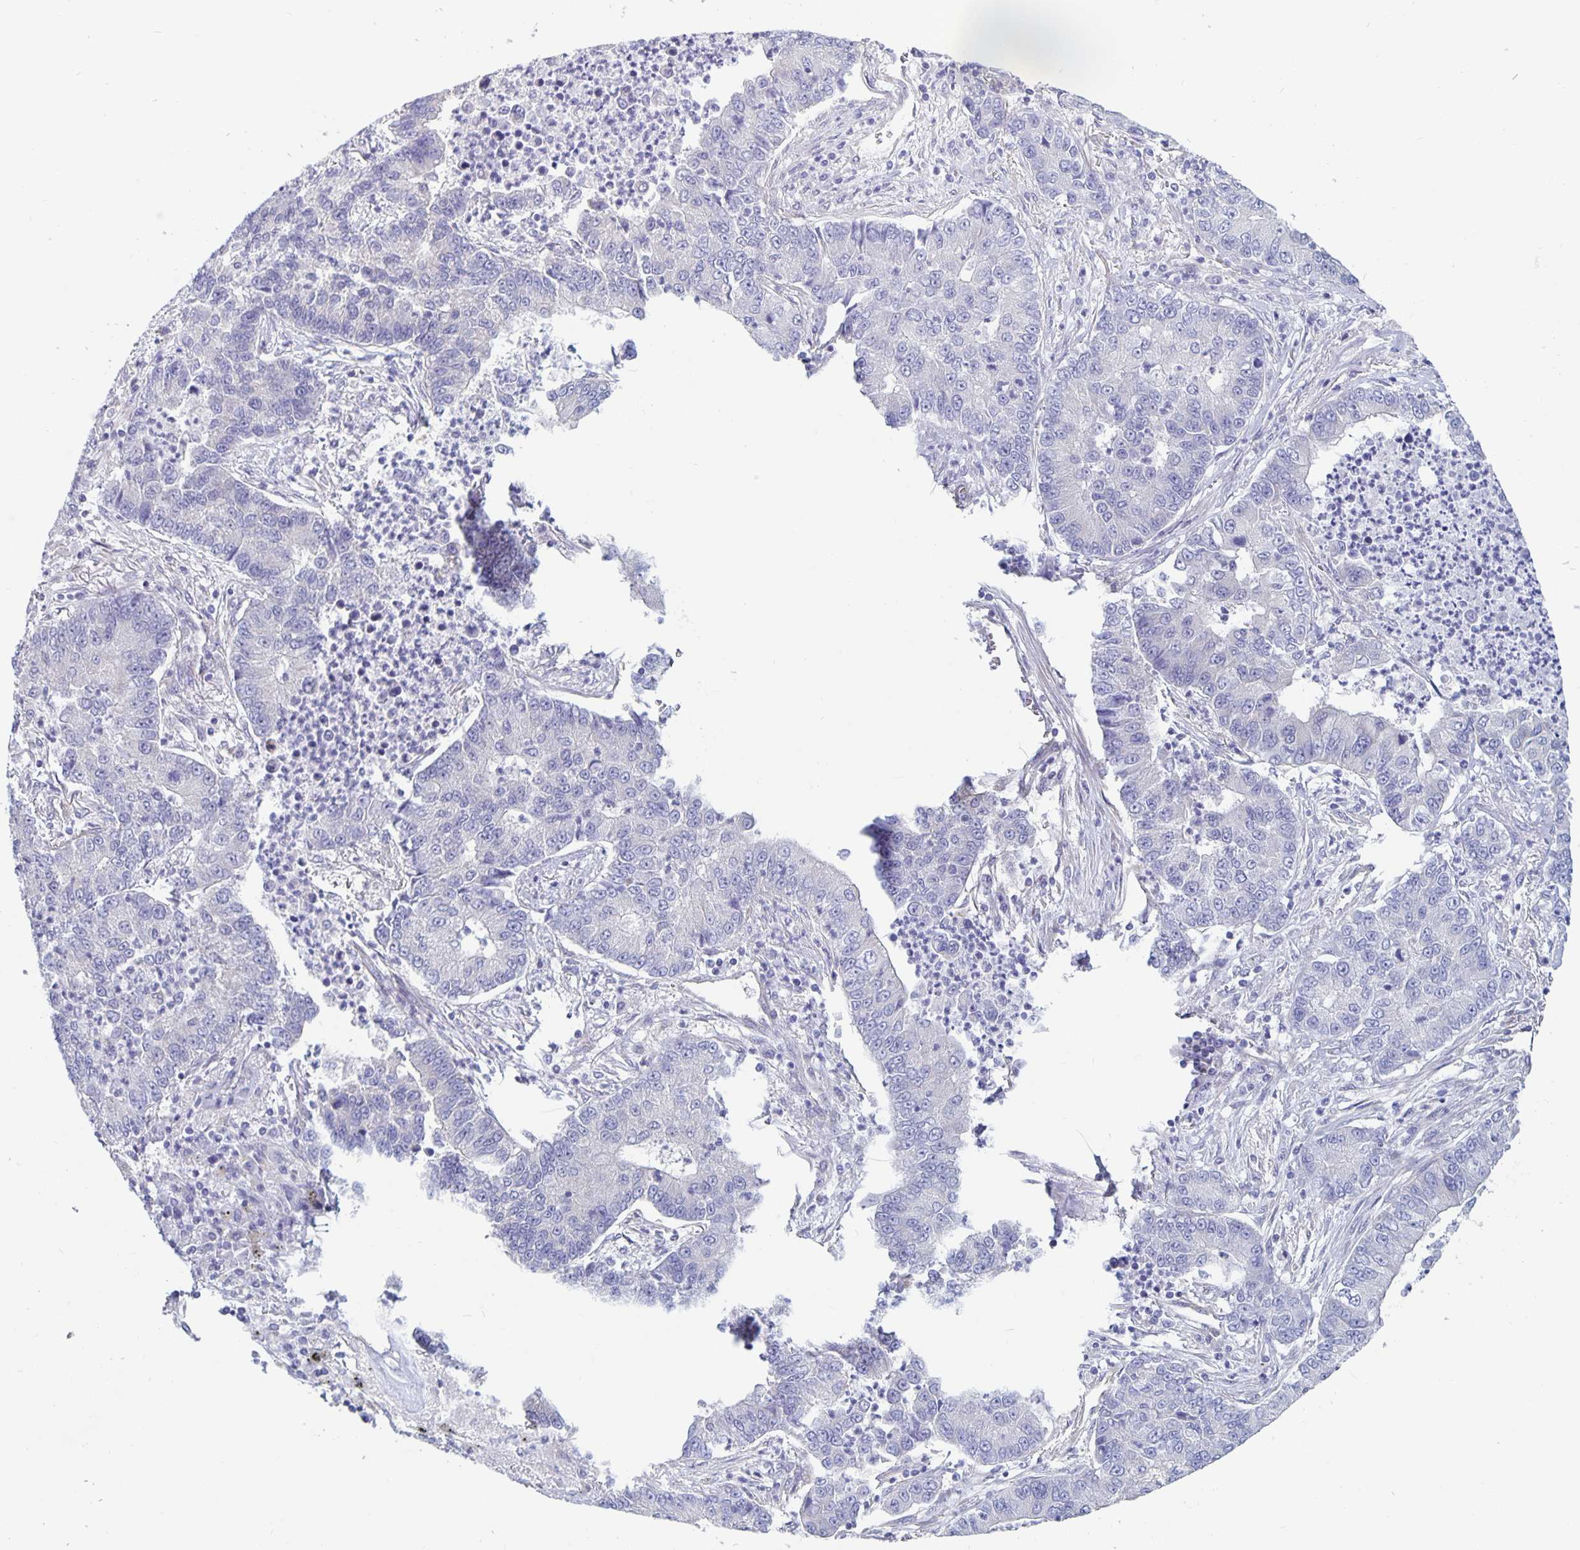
{"staining": {"intensity": "negative", "quantity": "none", "location": "none"}, "tissue": "lung cancer", "cell_type": "Tumor cells", "image_type": "cancer", "snomed": [{"axis": "morphology", "description": "Adenocarcinoma, NOS"}, {"axis": "topography", "description": "Lung"}], "caption": "This is an IHC photomicrograph of lung cancer (adenocarcinoma). There is no staining in tumor cells.", "gene": "PLCB3", "patient": {"sex": "female", "age": 57}}